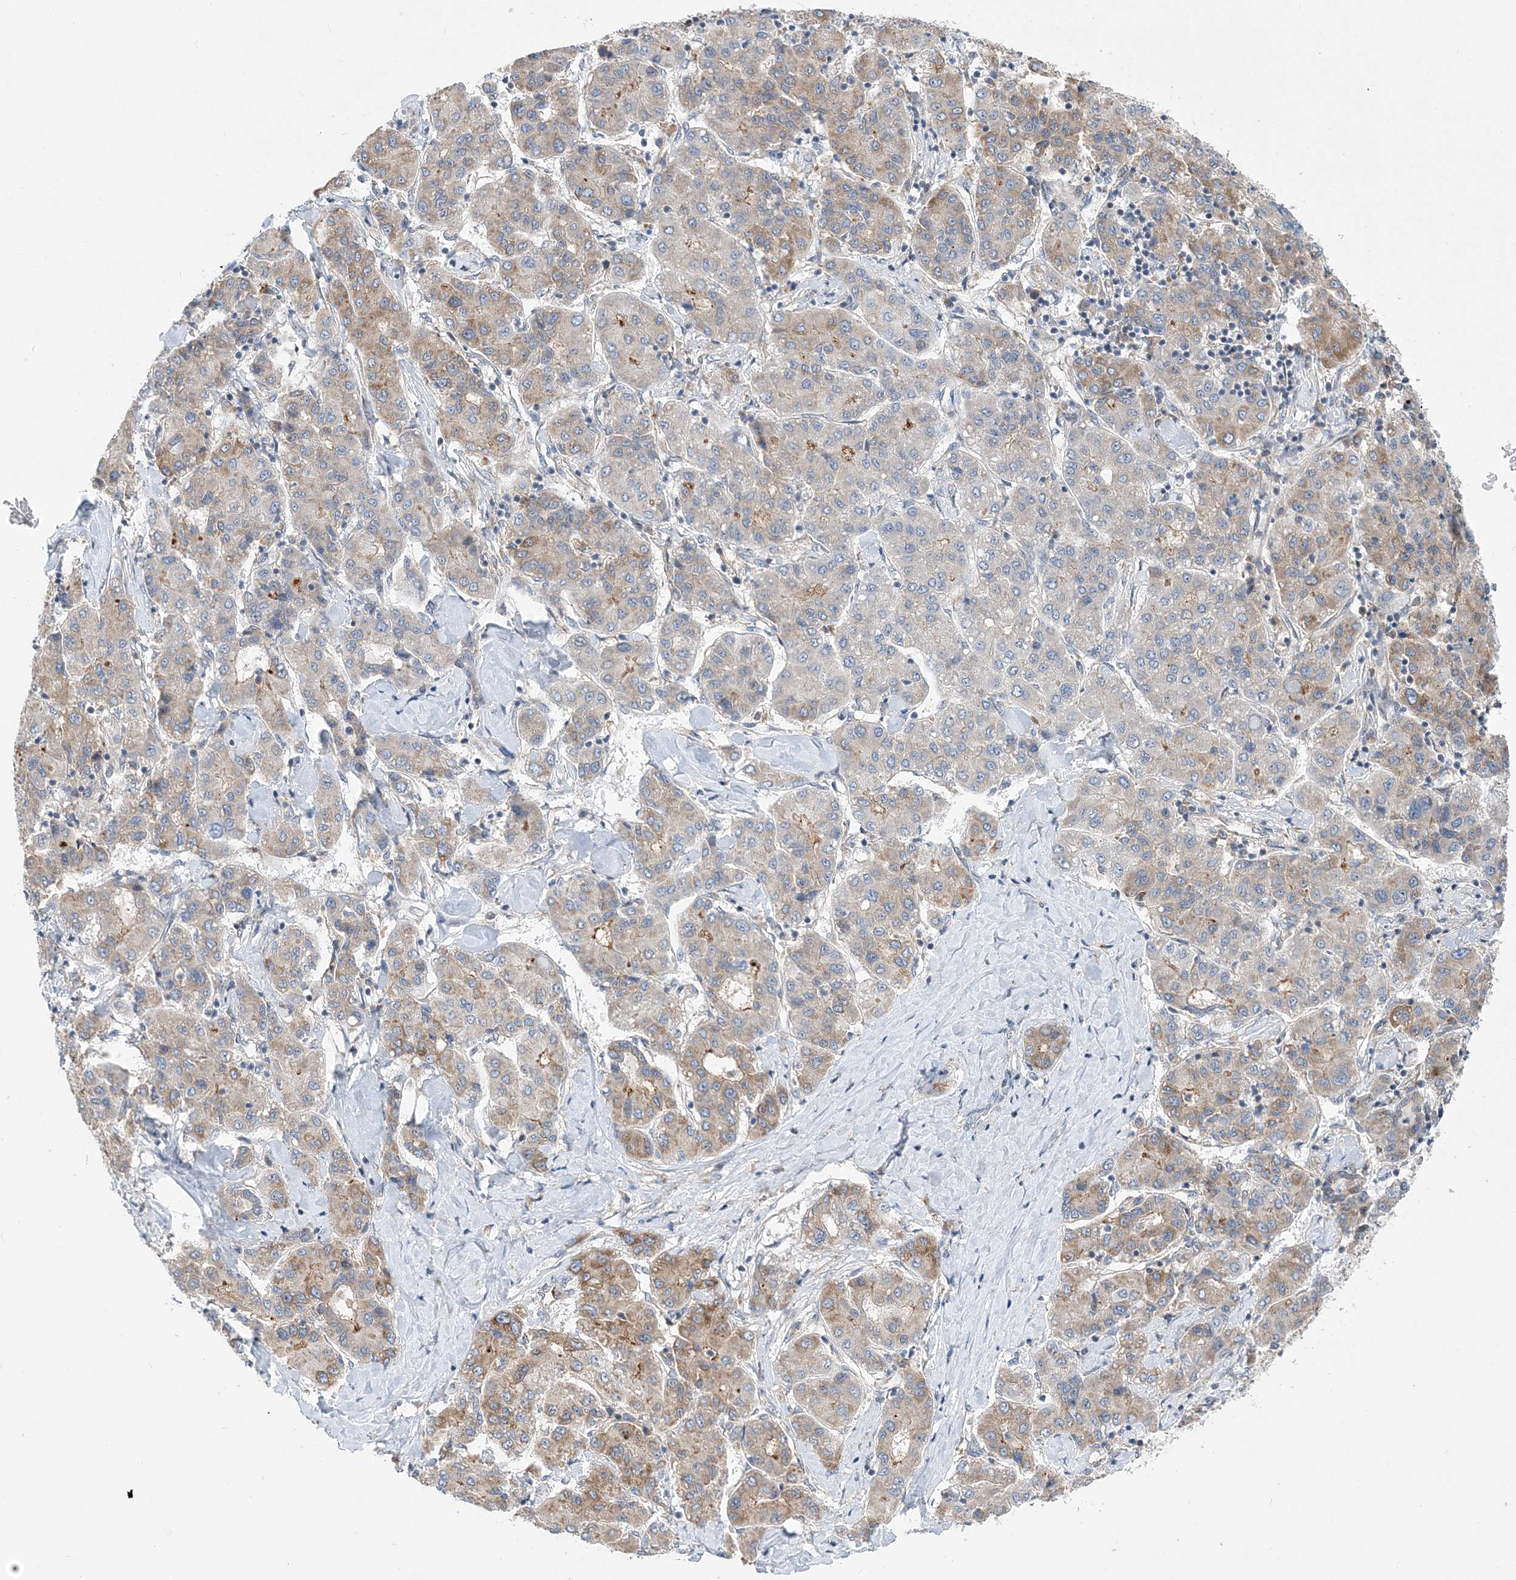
{"staining": {"intensity": "weak", "quantity": "25%-75%", "location": "cytoplasmic/membranous"}, "tissue": "liver cancer", "cell_type": "Tumor cells", "image_type": "cancer", "snomed": [{"axis": "morphology", "description": "Carcinoma, Hepatocellular, NOS"}, {"axis": "topography", "description": "Liver"}], "caption": "Immunohistochemistry image of neoplastic tissue: human hepatocellular carcinoma (liver) stained using IHC shows low levels of weak protein expression localized specifically in the cytoplasmic/membranous of tumor cells, appearing as a cytoplasmic/membranous brown color.", "gene": "LARP4B", "patient": {"sex": "male", "age": 65}}